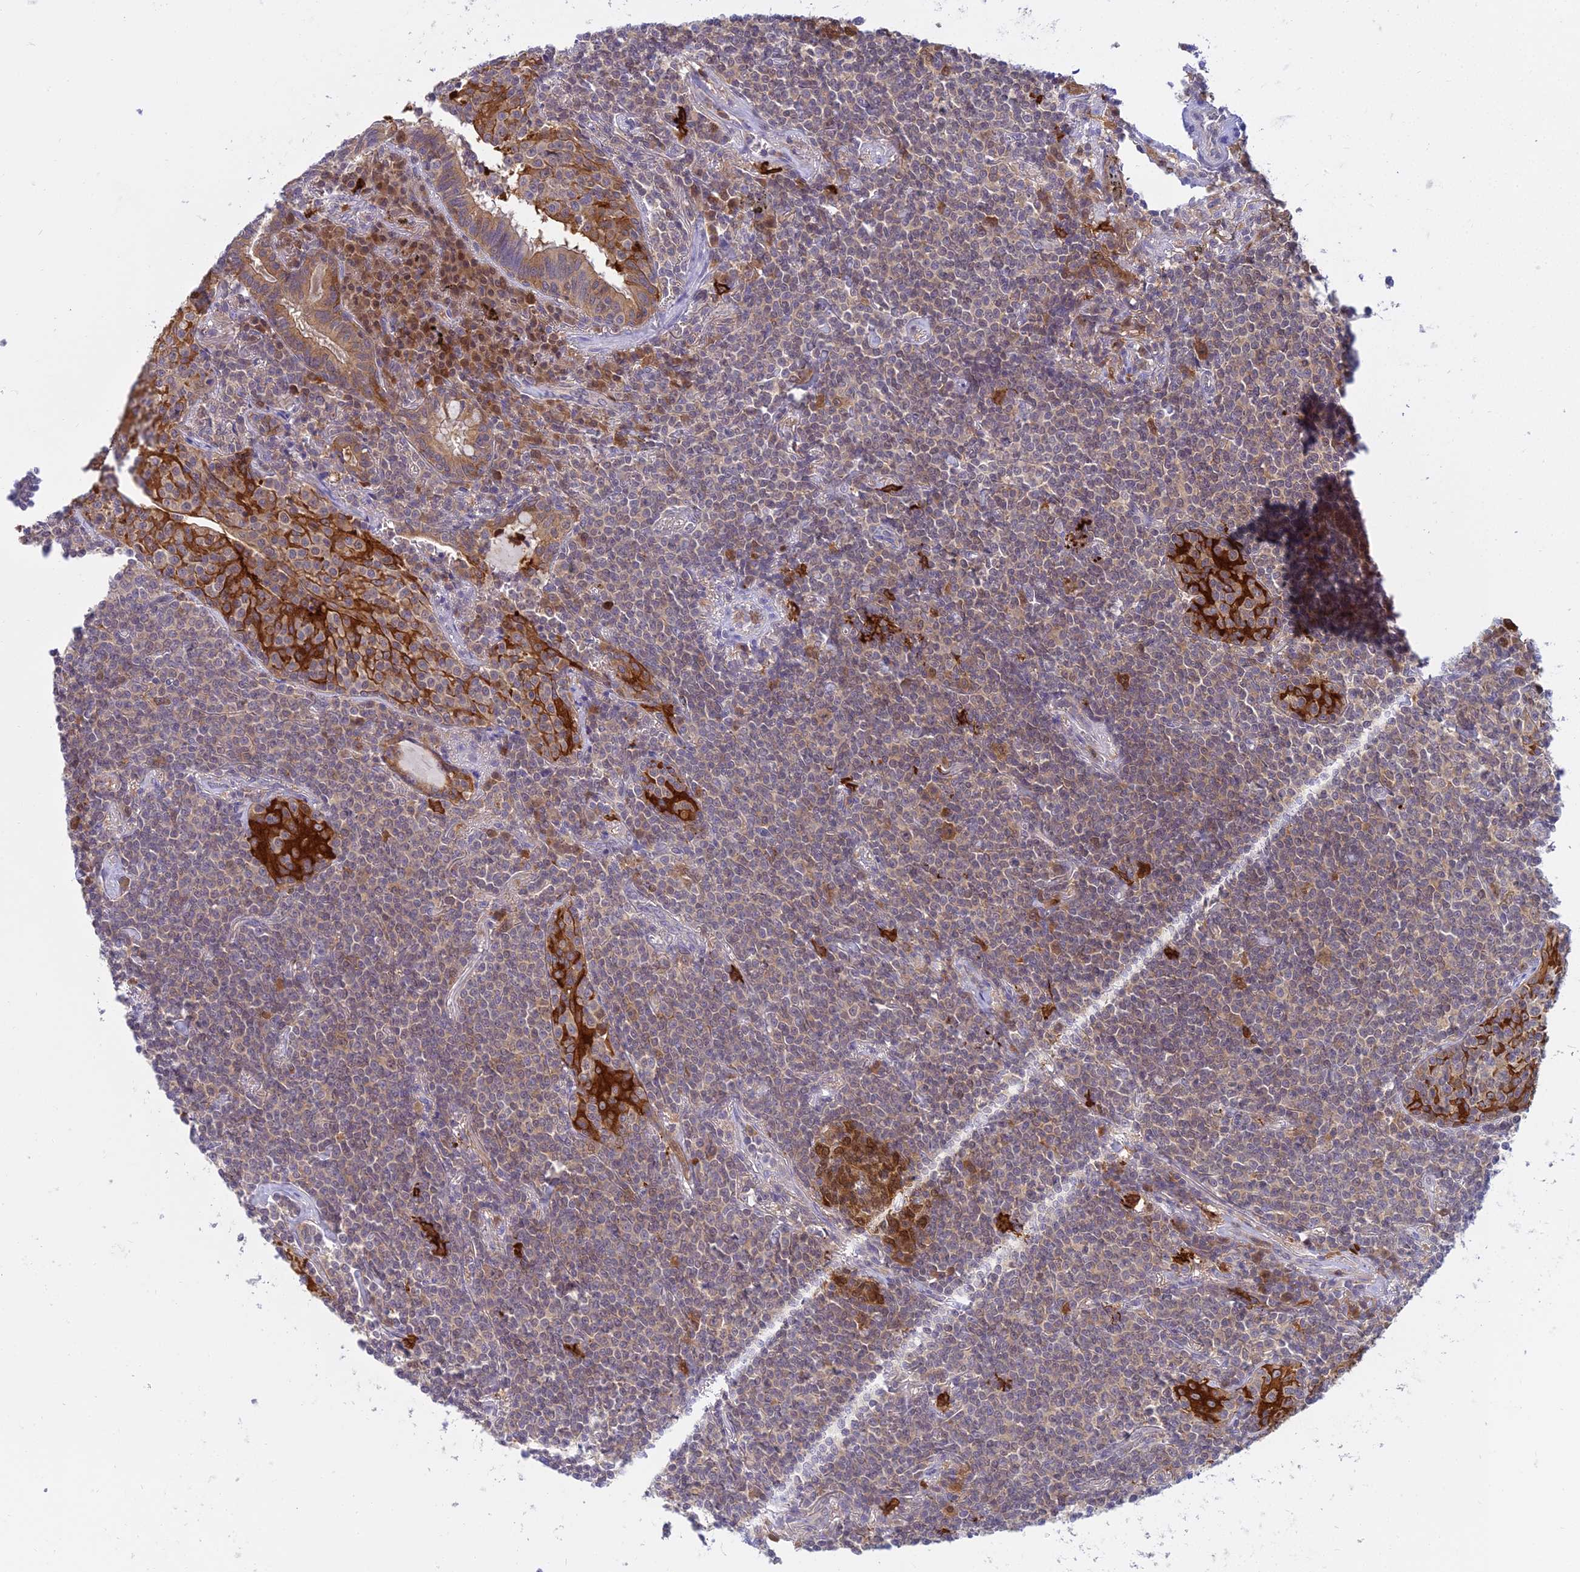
{"staining": {"intensity": "negative", "quantity": "none", "location": "none"}, "tissue": "lymphoma", "cell_type": "Tumor cells", "image_type": "cancer", "snomed": [{"axis": "morphology", "description": "Malignant lymphoma, non-Hodgkin's type, Low grade"}, {"axis": "topography", "description": "Lung"}], "caption": "Immunohistochemical staining of lymphoma shows no significant expression in tumor cells. (Brightfield microscopy of DAB (3,3'-diaminobenzidine) immunohistochemistry (IHC) at high magnification).", "gene": "UBE2G1", "patient": {"sex": "female", "age": 71}}